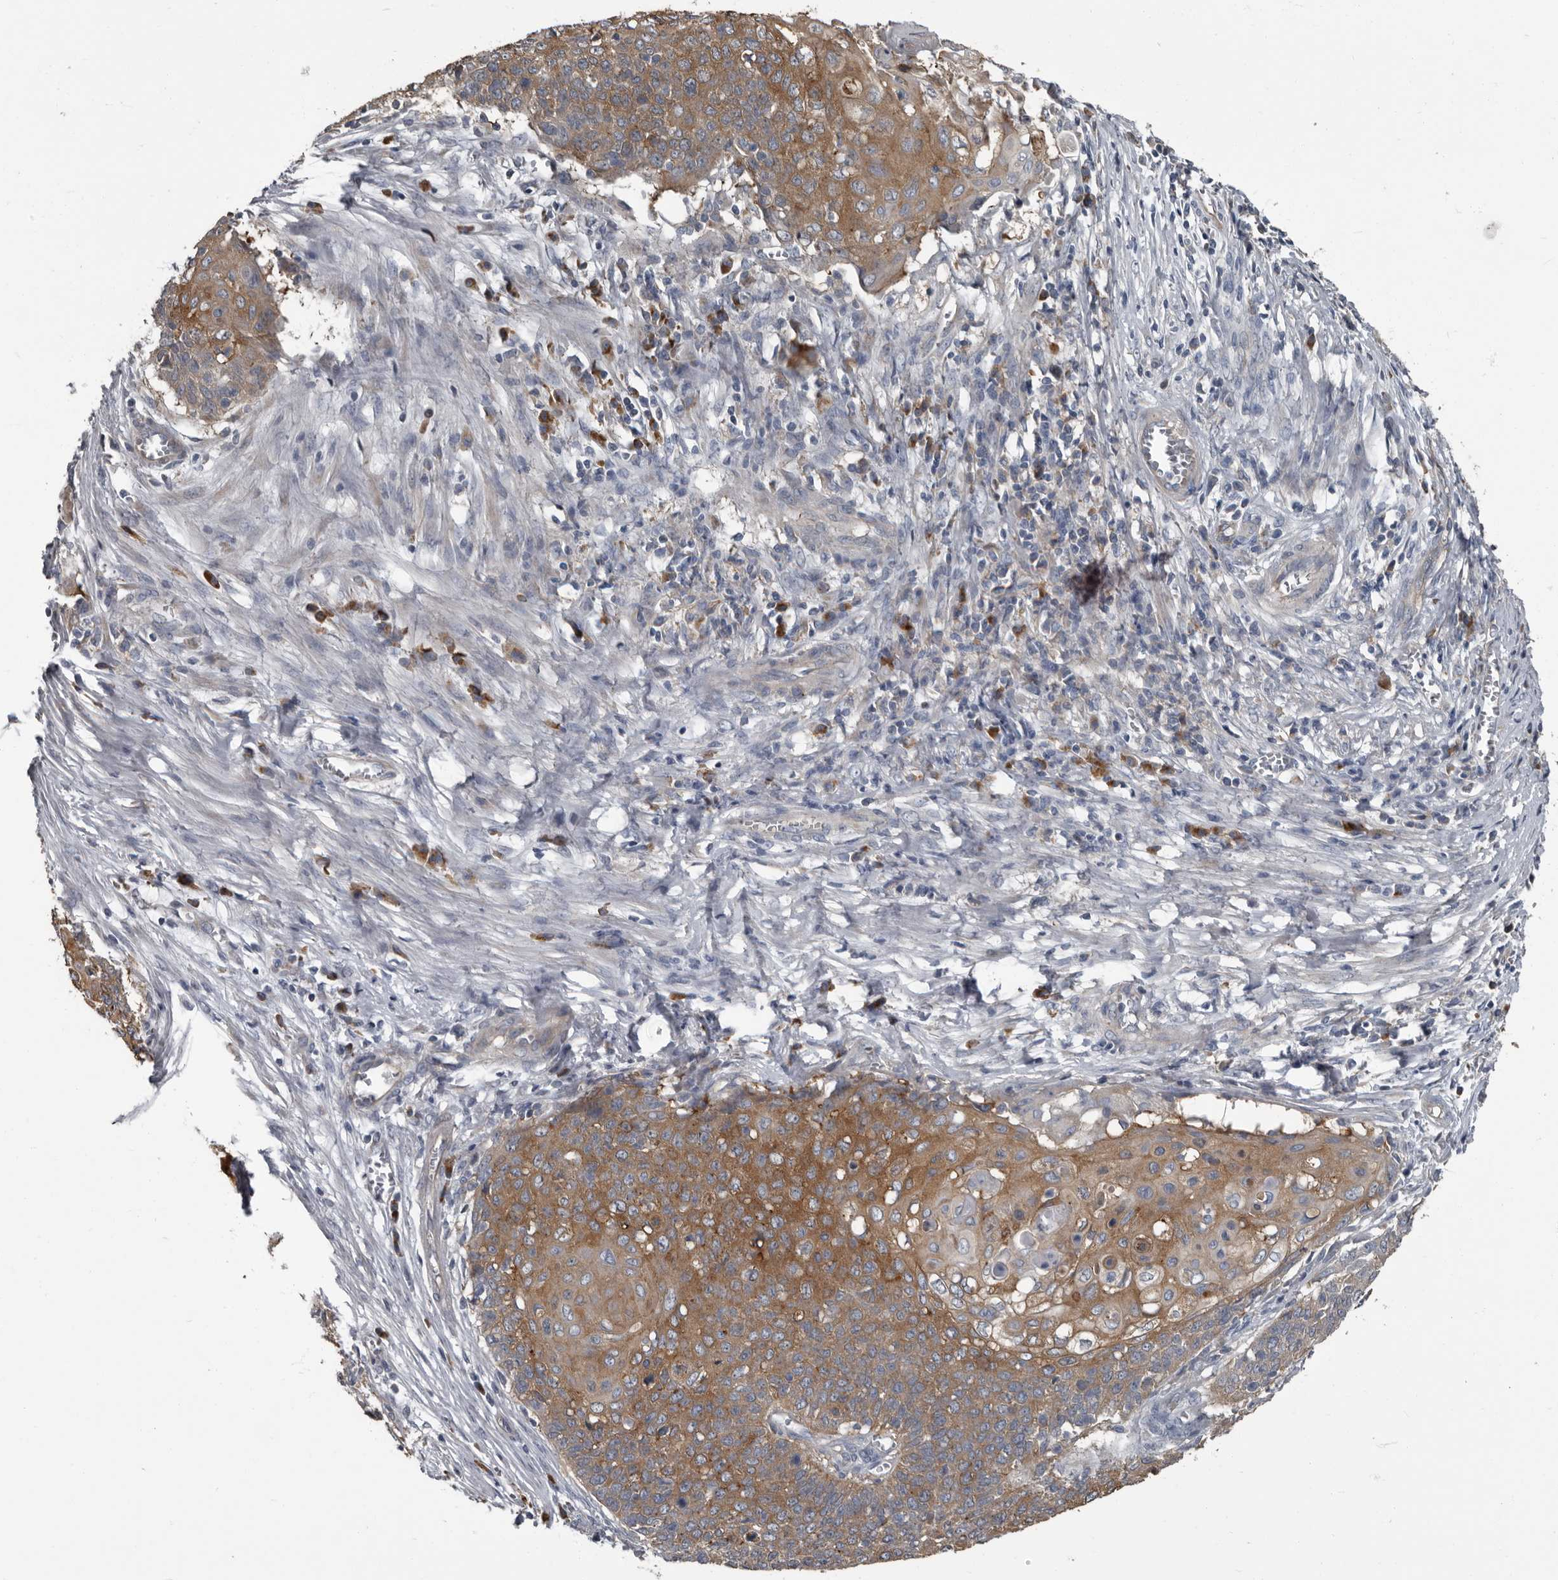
{"staining": {"intensity": "strong", "quantity": ">75%", "location": "cytoplasmic/membranous"}, "tissue": "cervical cancer", "cell_type": "Tumor cells", "image_type": "cancer", "snomed": [{"axis": "morphology", "description": "Squamous cell carcinoma, NOS"}, {"axis": "topography", "description": "Cervix"}], "caption": "Immunohistochemistry (IHC) histopathology image of neoplastic tissue: cervical cancer stained using IHC demonstrates high levels of strong protein expression localized specifically in the cytoplasmic/membranous of tumor cells, appearing as a cytoplasmic/membranous brown color.", "gene": "TPD52L1", "patient": {"sex": "female", "age": 39}}